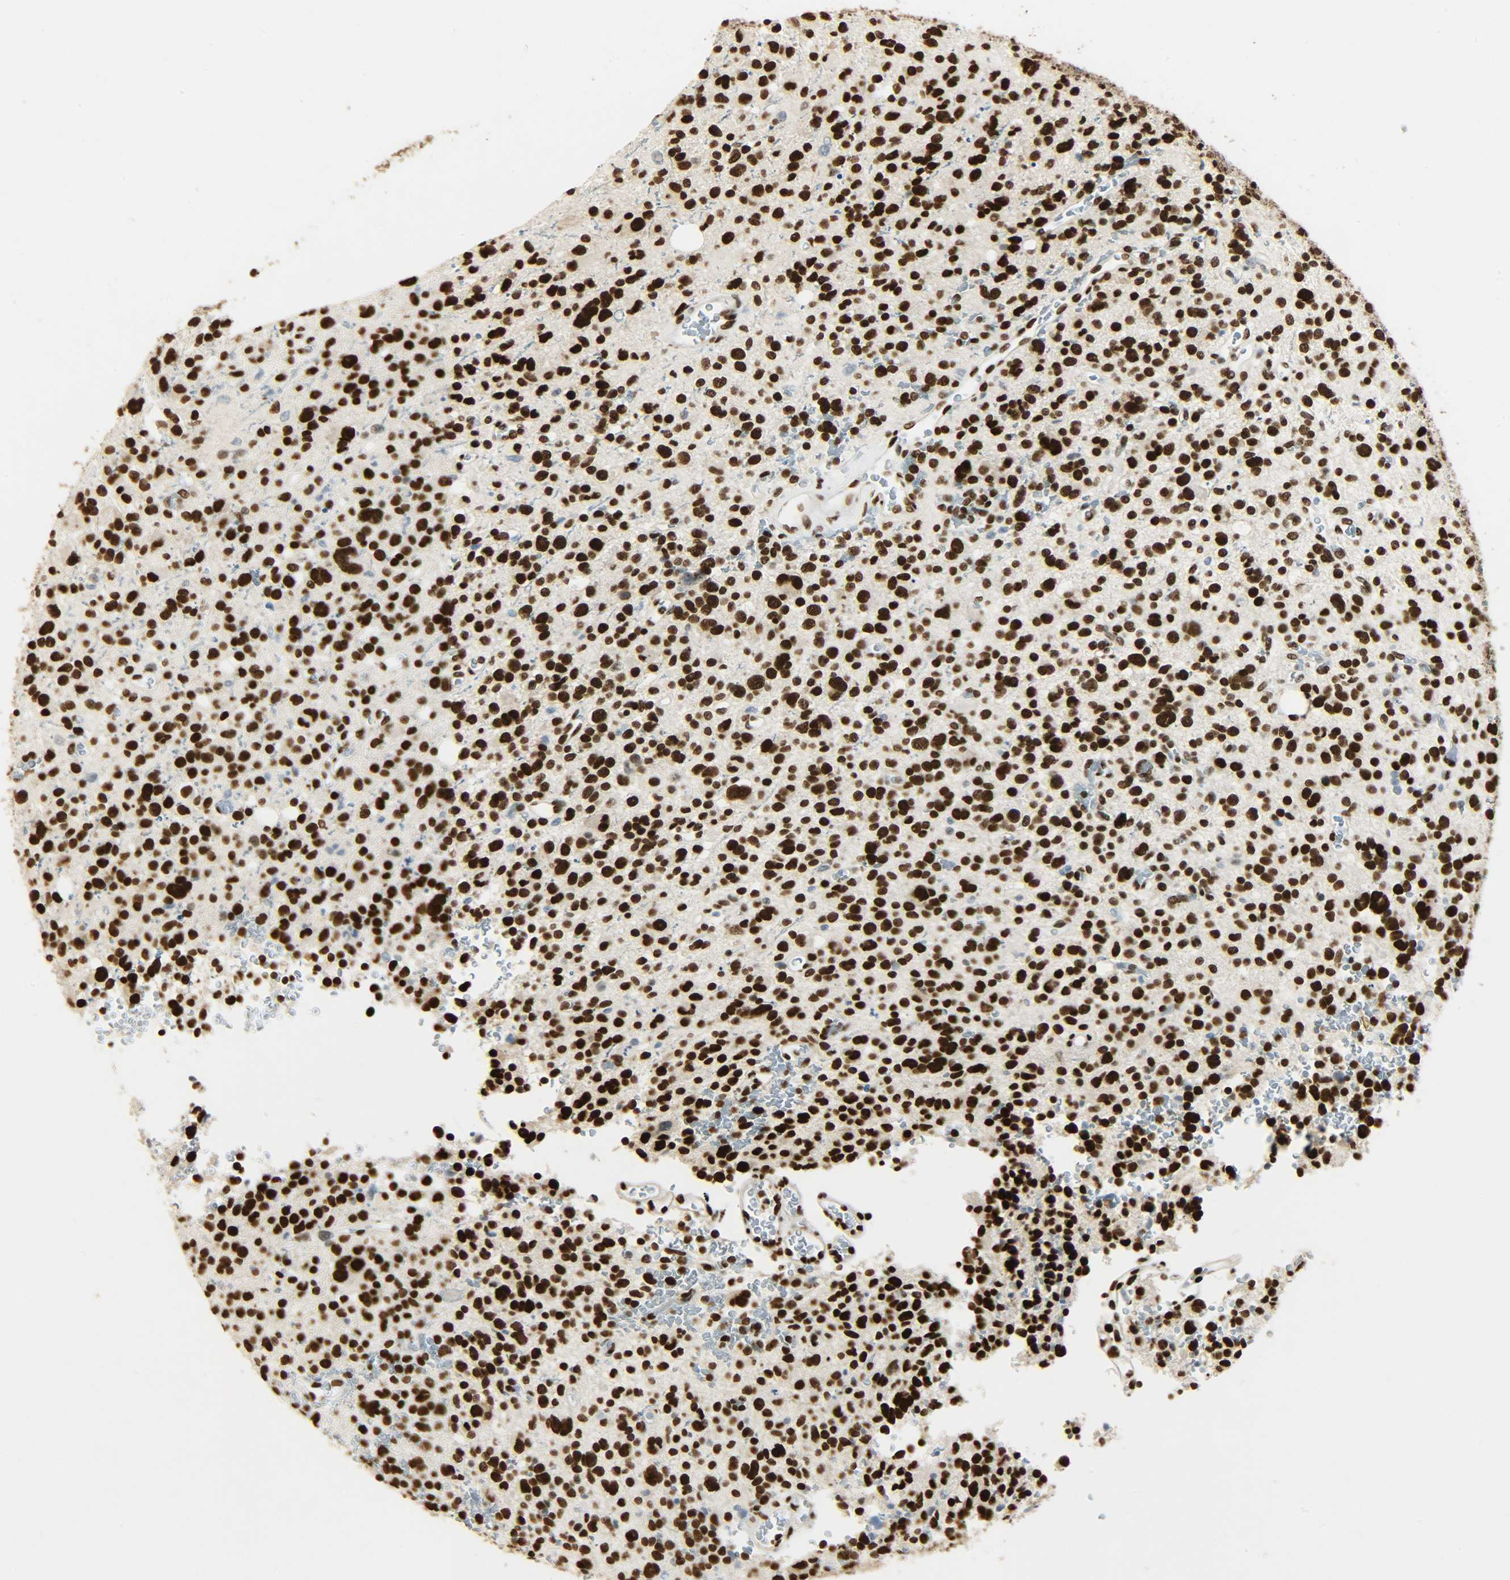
{"staining": {"intensity": "strong", "quantity": ">75%", "location": "nuclear"}, "tissue": "glioma", "cell_type": "Tumor cells", "image_type": "cancer", "snomed": [{"axis": "morphology", "description": "Glioma, malignant, High grade"}, {"axis": "topography", "description": "Brain"}], "caption": "About >75% of tumor cells in high-grade glioma (malignant) display strong nuclear protein staining as visualized by brown immunohistochemical staining.", "gene": "KHDRBS1", "patient": {"sex": "male", "age": 48}}